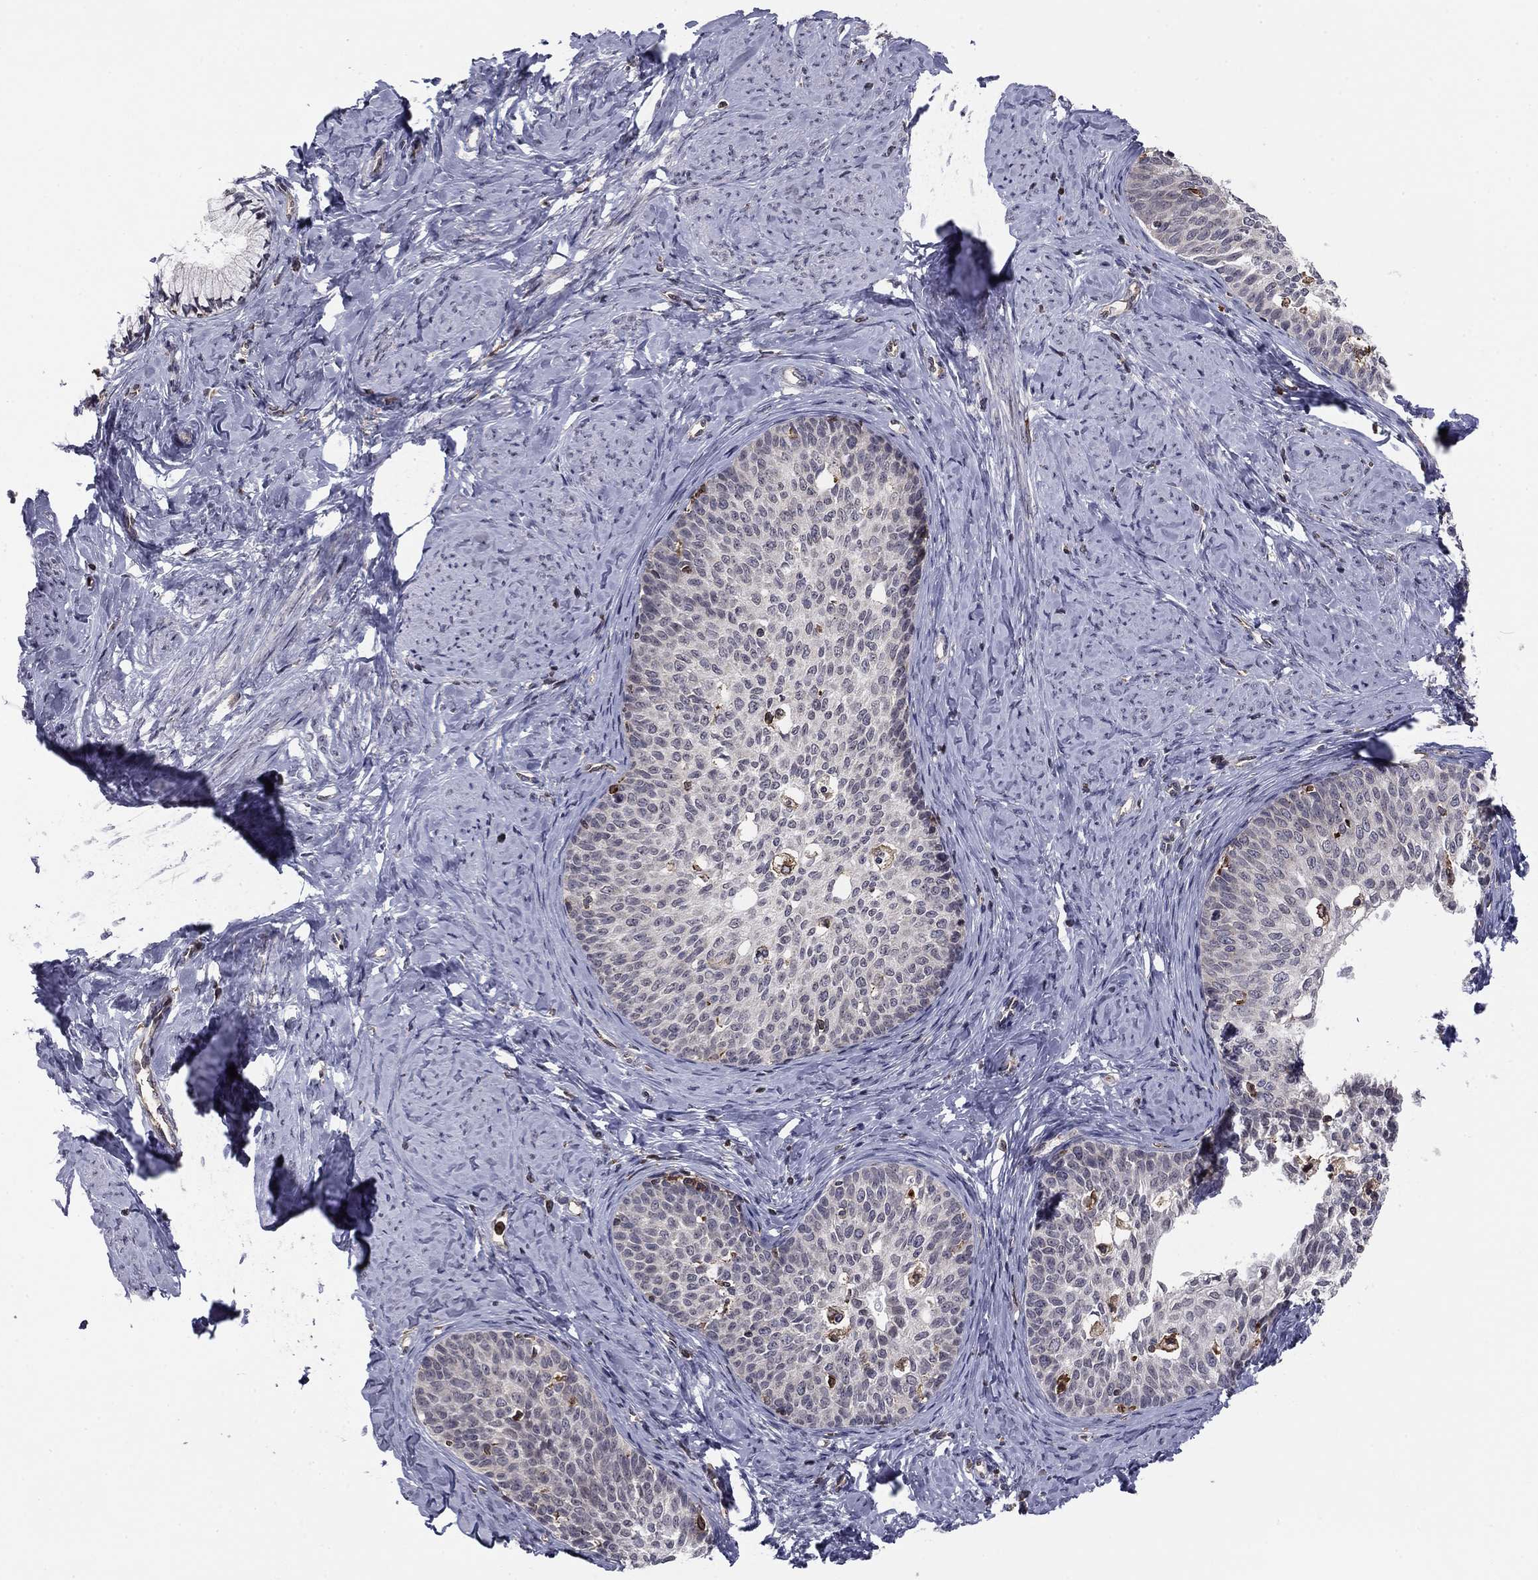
{"staining": {"intensity": "negative", "quantity": "none", "location": "none"}, "tissue": "cervical cancer", "cell_type": "Tumor cells", "image_type": "cancer", "snomed": [{"axis": "morphology", "description": "Squamous cell carcinoma, NOS"}, {"axis": "topography", "description": "Cervix"}], "caption": "Immunohistochemistry (IHC) of human squamous cell carcinoma (cervical) displays no positivity in tumor cells.", "gene": "PLCB2", "patient": {"sex": "female", "age": 51}}